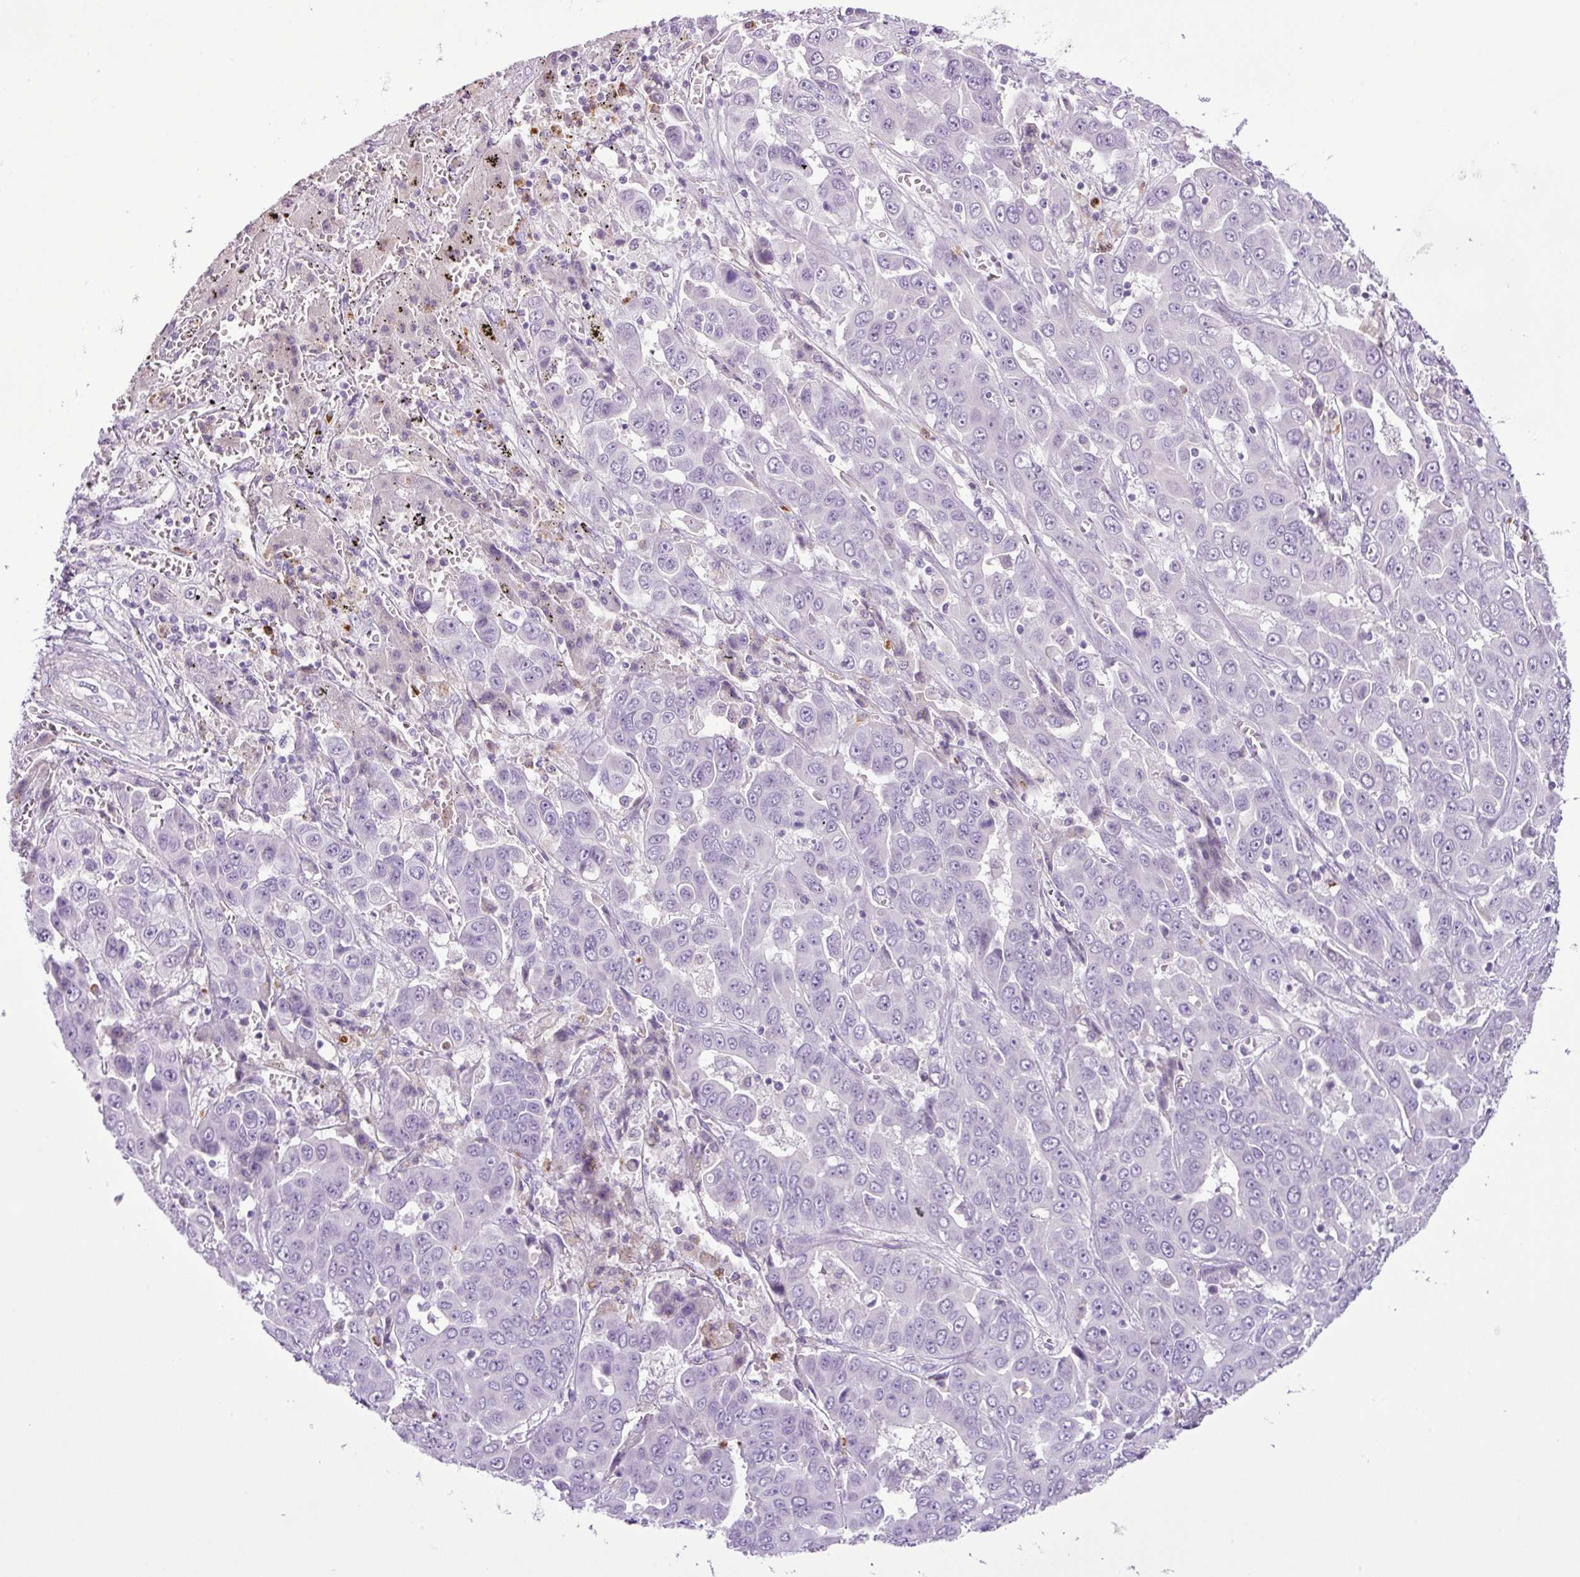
{"staining": {"intensity": "negative", "quantity": "none", "location": "none"}, "tissue": "liver cancer", "cell_type": "Tumor cells", "image_type": "cancer", "snomed": [{"axis": "morphology", "description": "Cholangiocarcinoma"}, {"axis": "topography", "description": "Liver"}], "caption": "This is an IHC micrograph of liver cancer. There is no expression in tumor cells.", "gene": "HTR3E", "patient": {"sex": "female", "age": 52}}